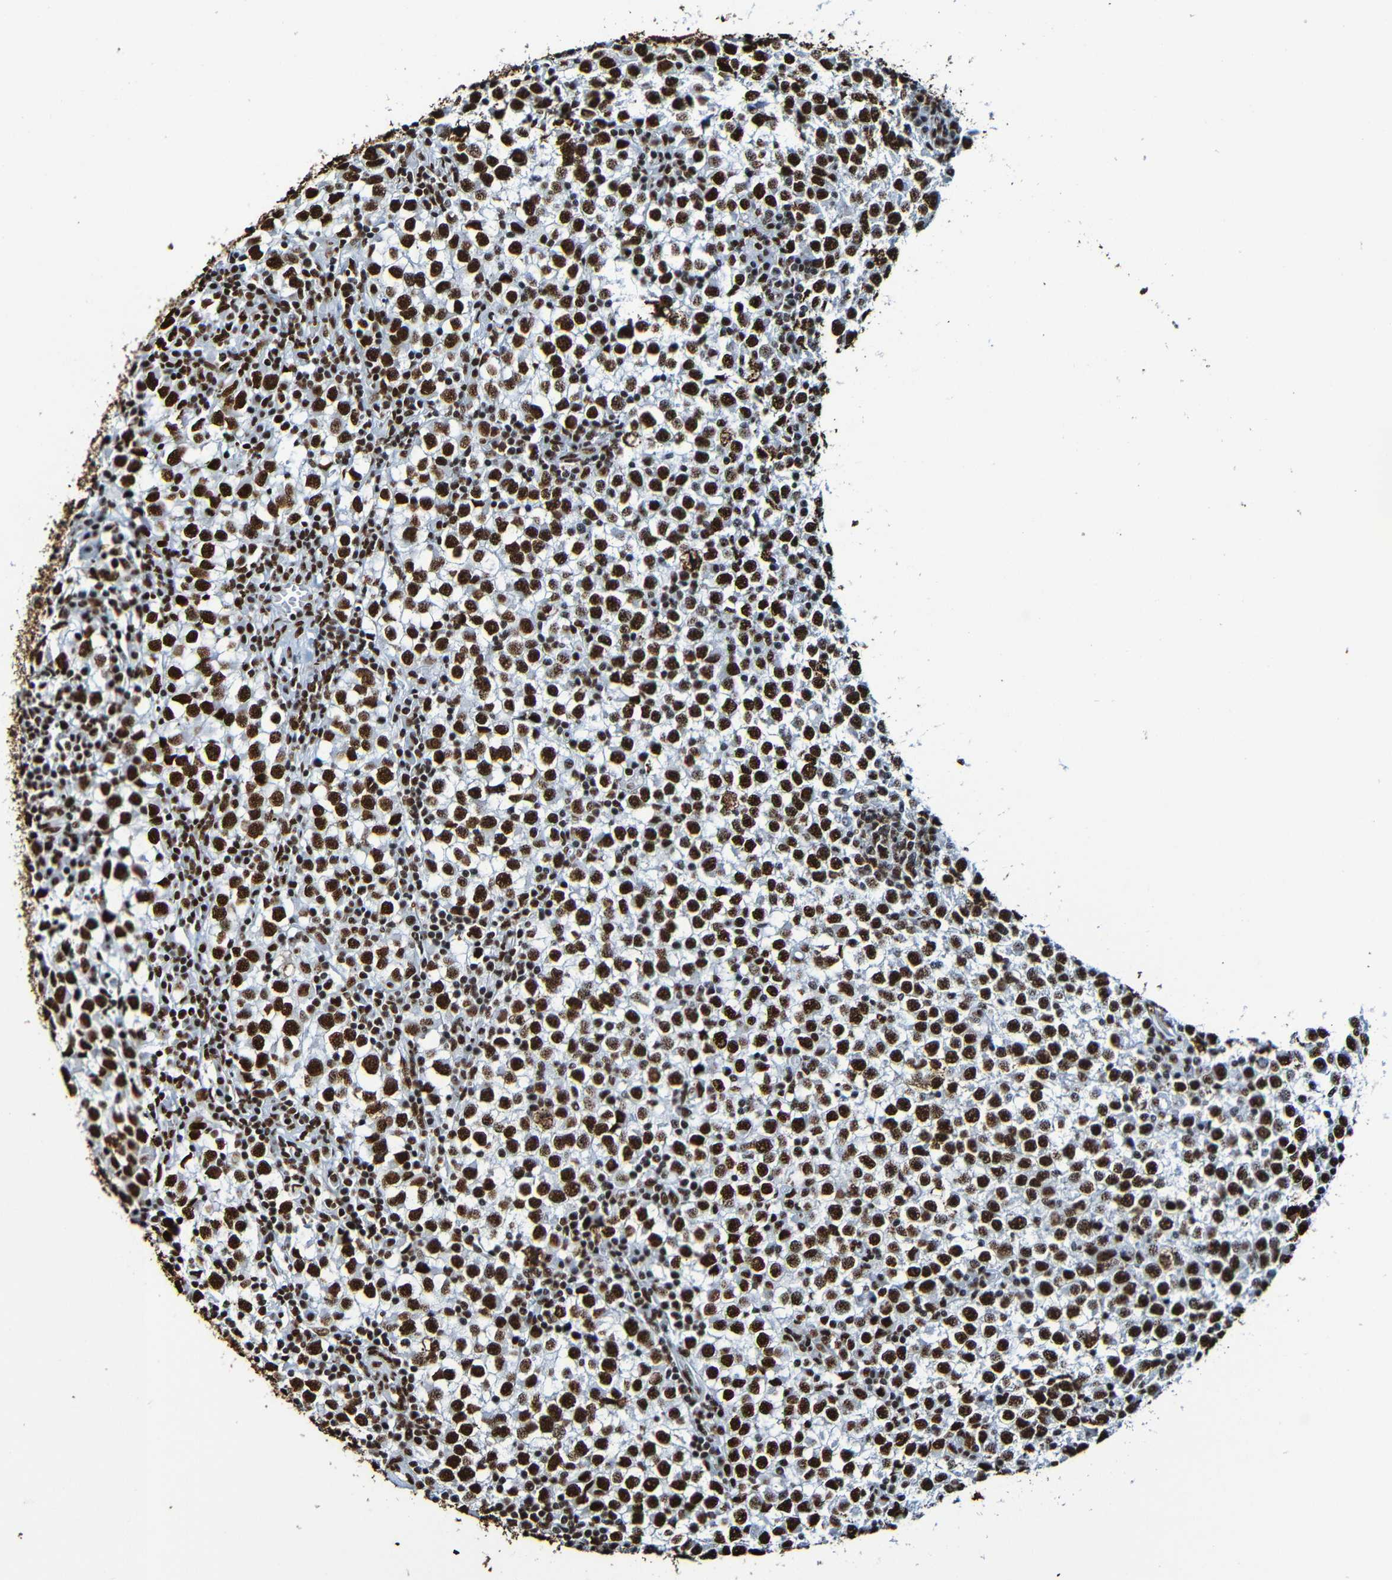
{"staining": {"intensity": "strong", "quantity": ">75%", "location": "nuclear"}, "tissue": "testis cancer", "cell_type": "Tumor cells", "image_type": "cancer", "snomed": [{"axis": "morphology", "description": "Seminoma, NOS"}, {"axis": "topography", "description": "Testis"}], "caption": "Testis seminoma was stained to show a protein in brown. There is high levels of strong nuclear positivity in about >75% of tumor cells.", "gene": "SRSF3", "patient": {"sex": "male", "age": 65}}